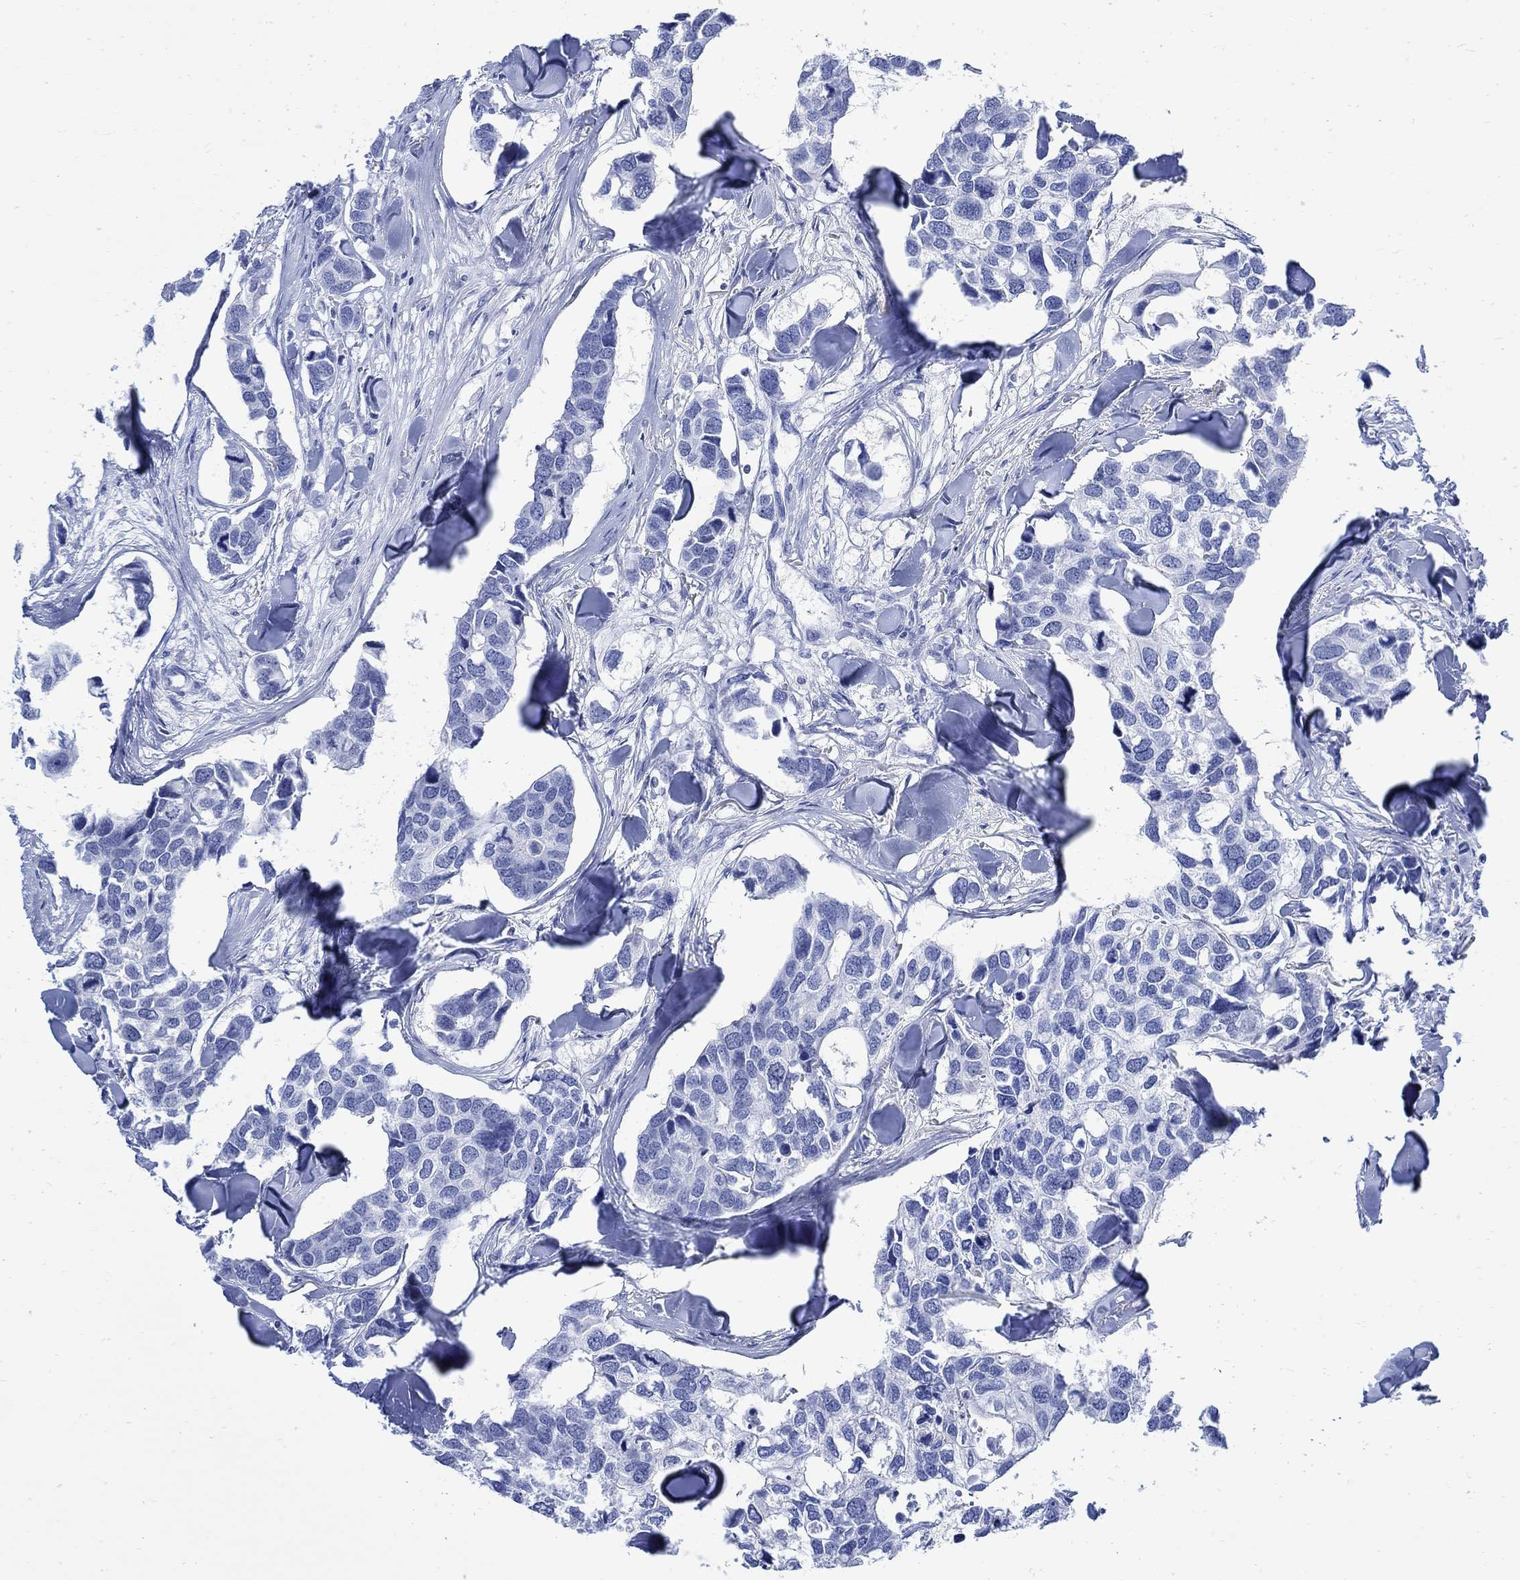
{"staining": {"intensity": "negative", "quantity": "none", "location": "none"}, "tissue": "breast cancer", "cell_type": "Tumor cells", "image_type": "cancer", "snomed": [{"axis": "morphology", "description": "Duct carcinoma"}, {"axis": "topography", "description": "Breast"}], "caption": "This is an IHC histopathology image of breast cancer (intraductal carcinoma). There is no staining in tumor cells.", "gene": "CPLX2", "patient": {"sex": "female", "age": 83}}